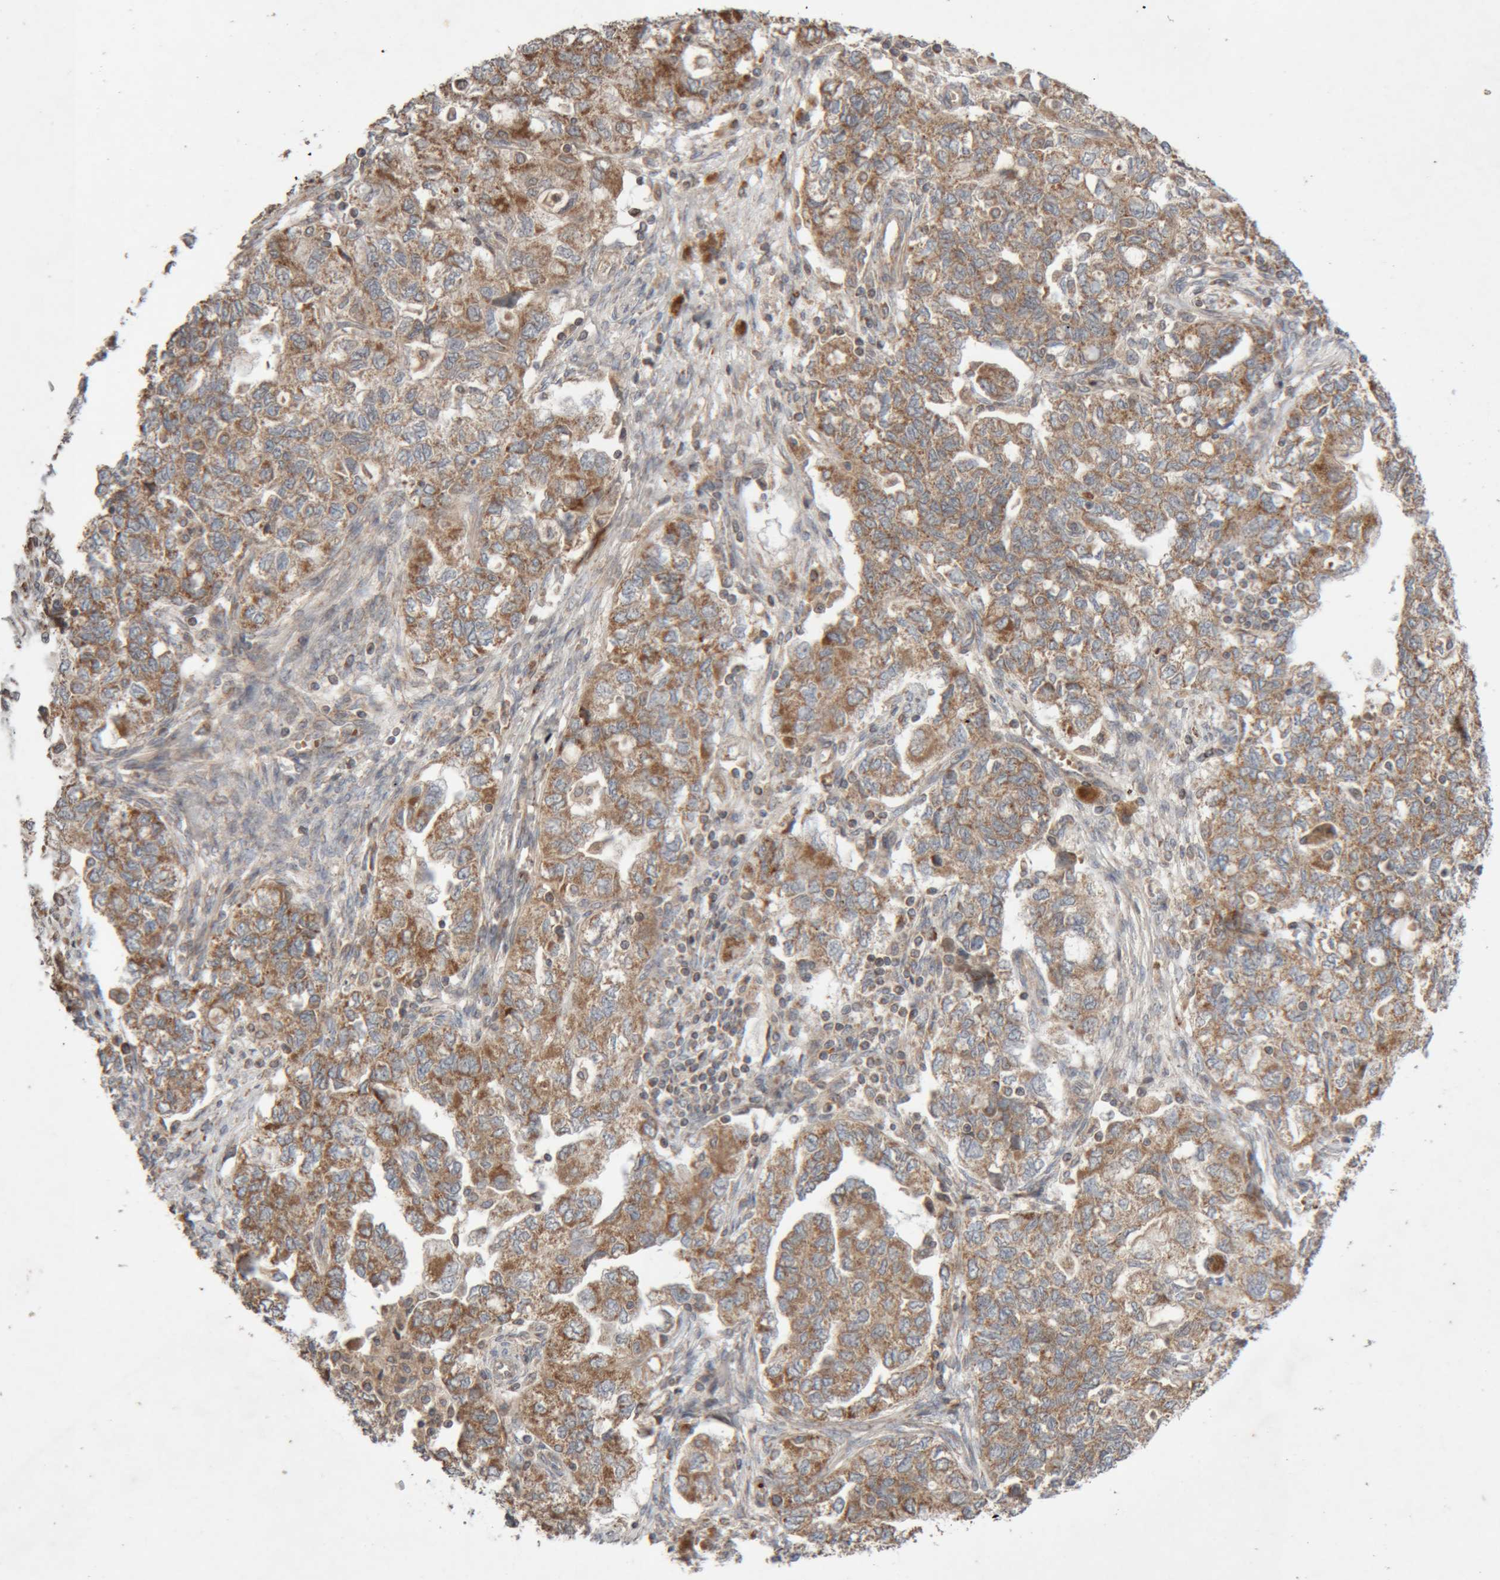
{"staining": {"intensity": "moderate", "quantity": ">75%", "location": "cytoplasmic/membranous"}, "tissue": "ovarian cancer", "cell_type": "Tumor cells", "image_type": "cancer", "snomed": [{"axis": "morphology", "description": "Carcinoma, NOS"}, {"axis": "morphology", "description": "Cystadenocarcinoma, serous, NOS"}, {"axis": "topography", "description": "Ovary"}], "caption": "Moderate cytoplasmic/membranous positivity for a protein is present in approximately >75% of tumor cells of ovarian cancer using IHC.", "gene": "KIF21B", "patient": {"sex": "female", "age": 69}}